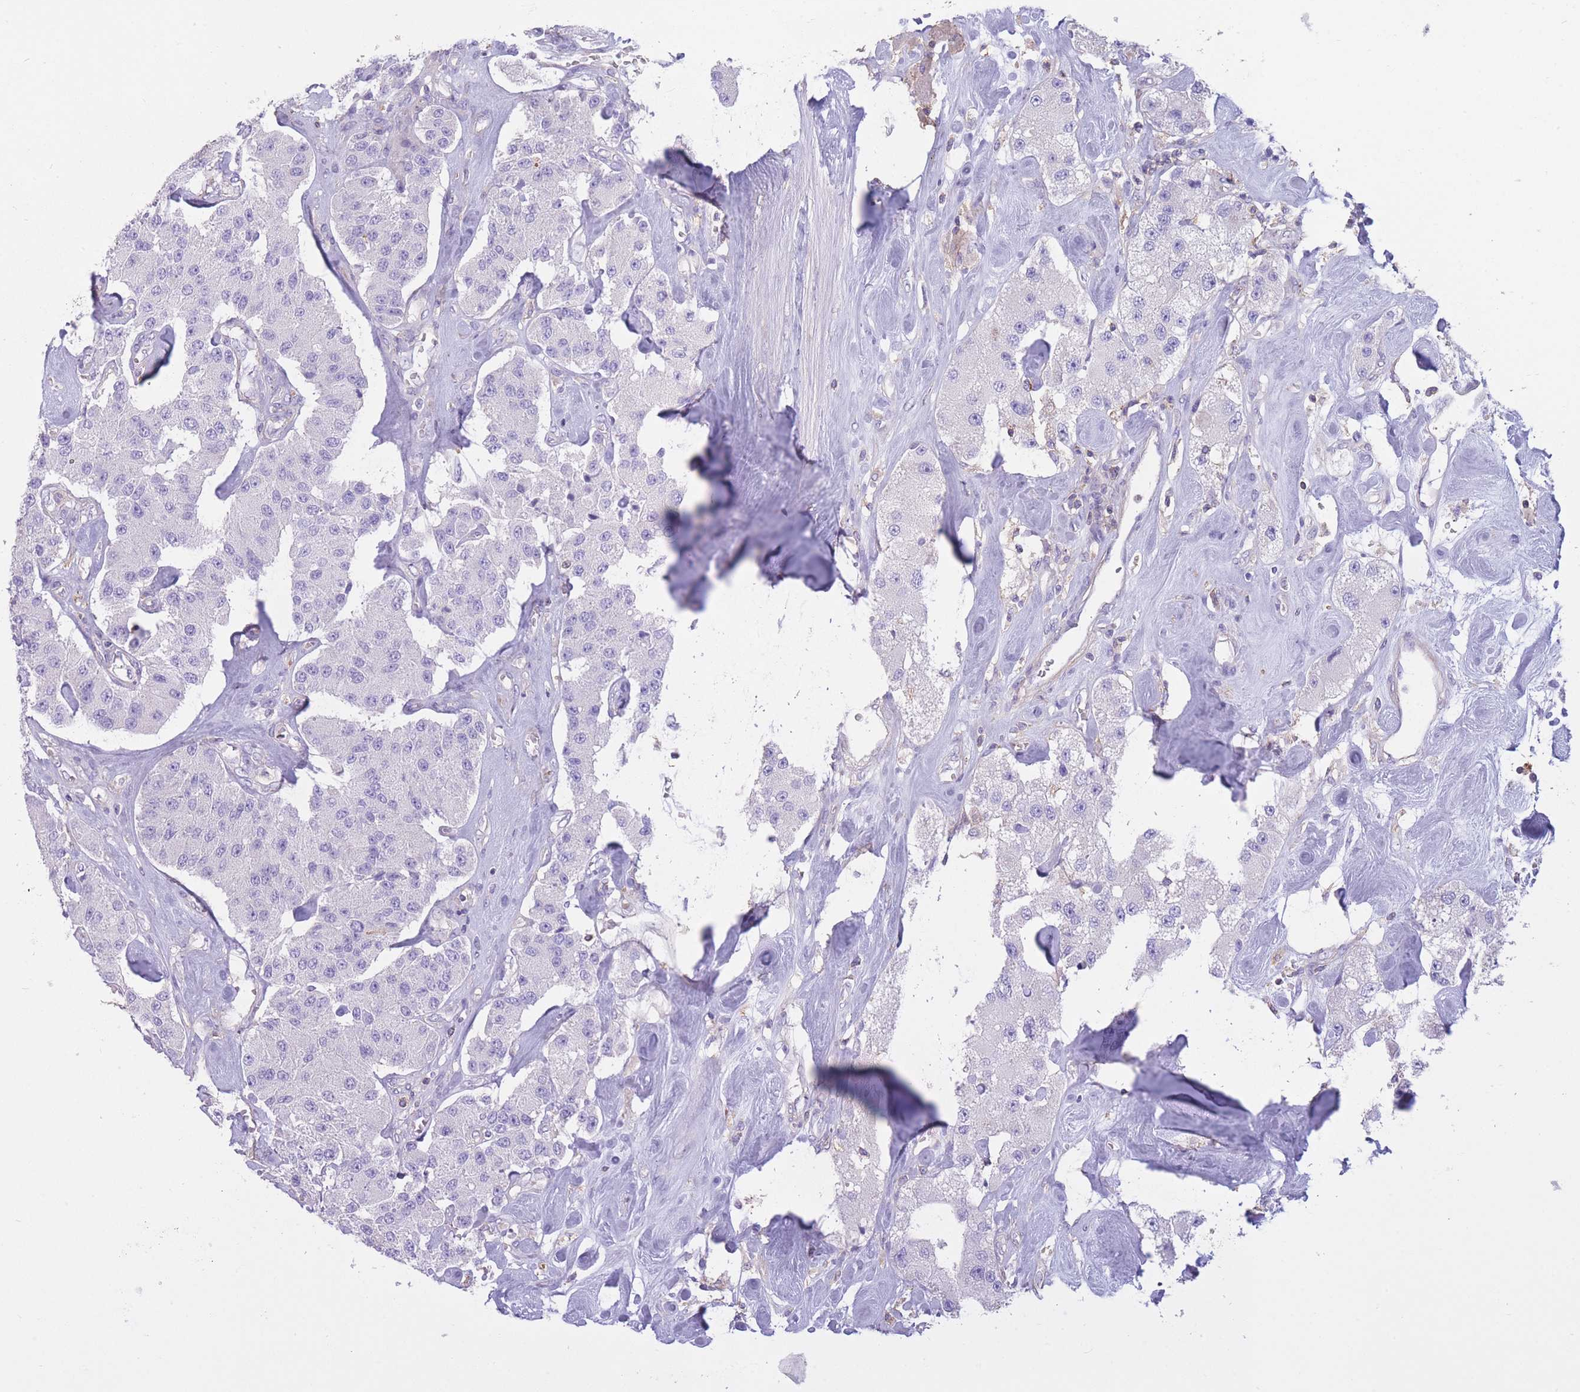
{"staining": {"intensity": "negative", "quantity": "none", "location": "none"}, "tissue": "carcinoid", "cell_type": "Tumor cells", "image_type": "cancer", "snomed": [{"axis": "morphology", "description": "Carcinoid, malignant, NOS"}, {"axis": "topography", "description": "Pancreas"}], "caption": "DAB (3,3'-diaminobenzidine) immunohistochemical staining of malignant carcinoid exhibits no significant staining in tumor cells. Nuclei are stained in blue.", "gene": "PDHA1", "patient": {"sex": "male", "age": 41}}